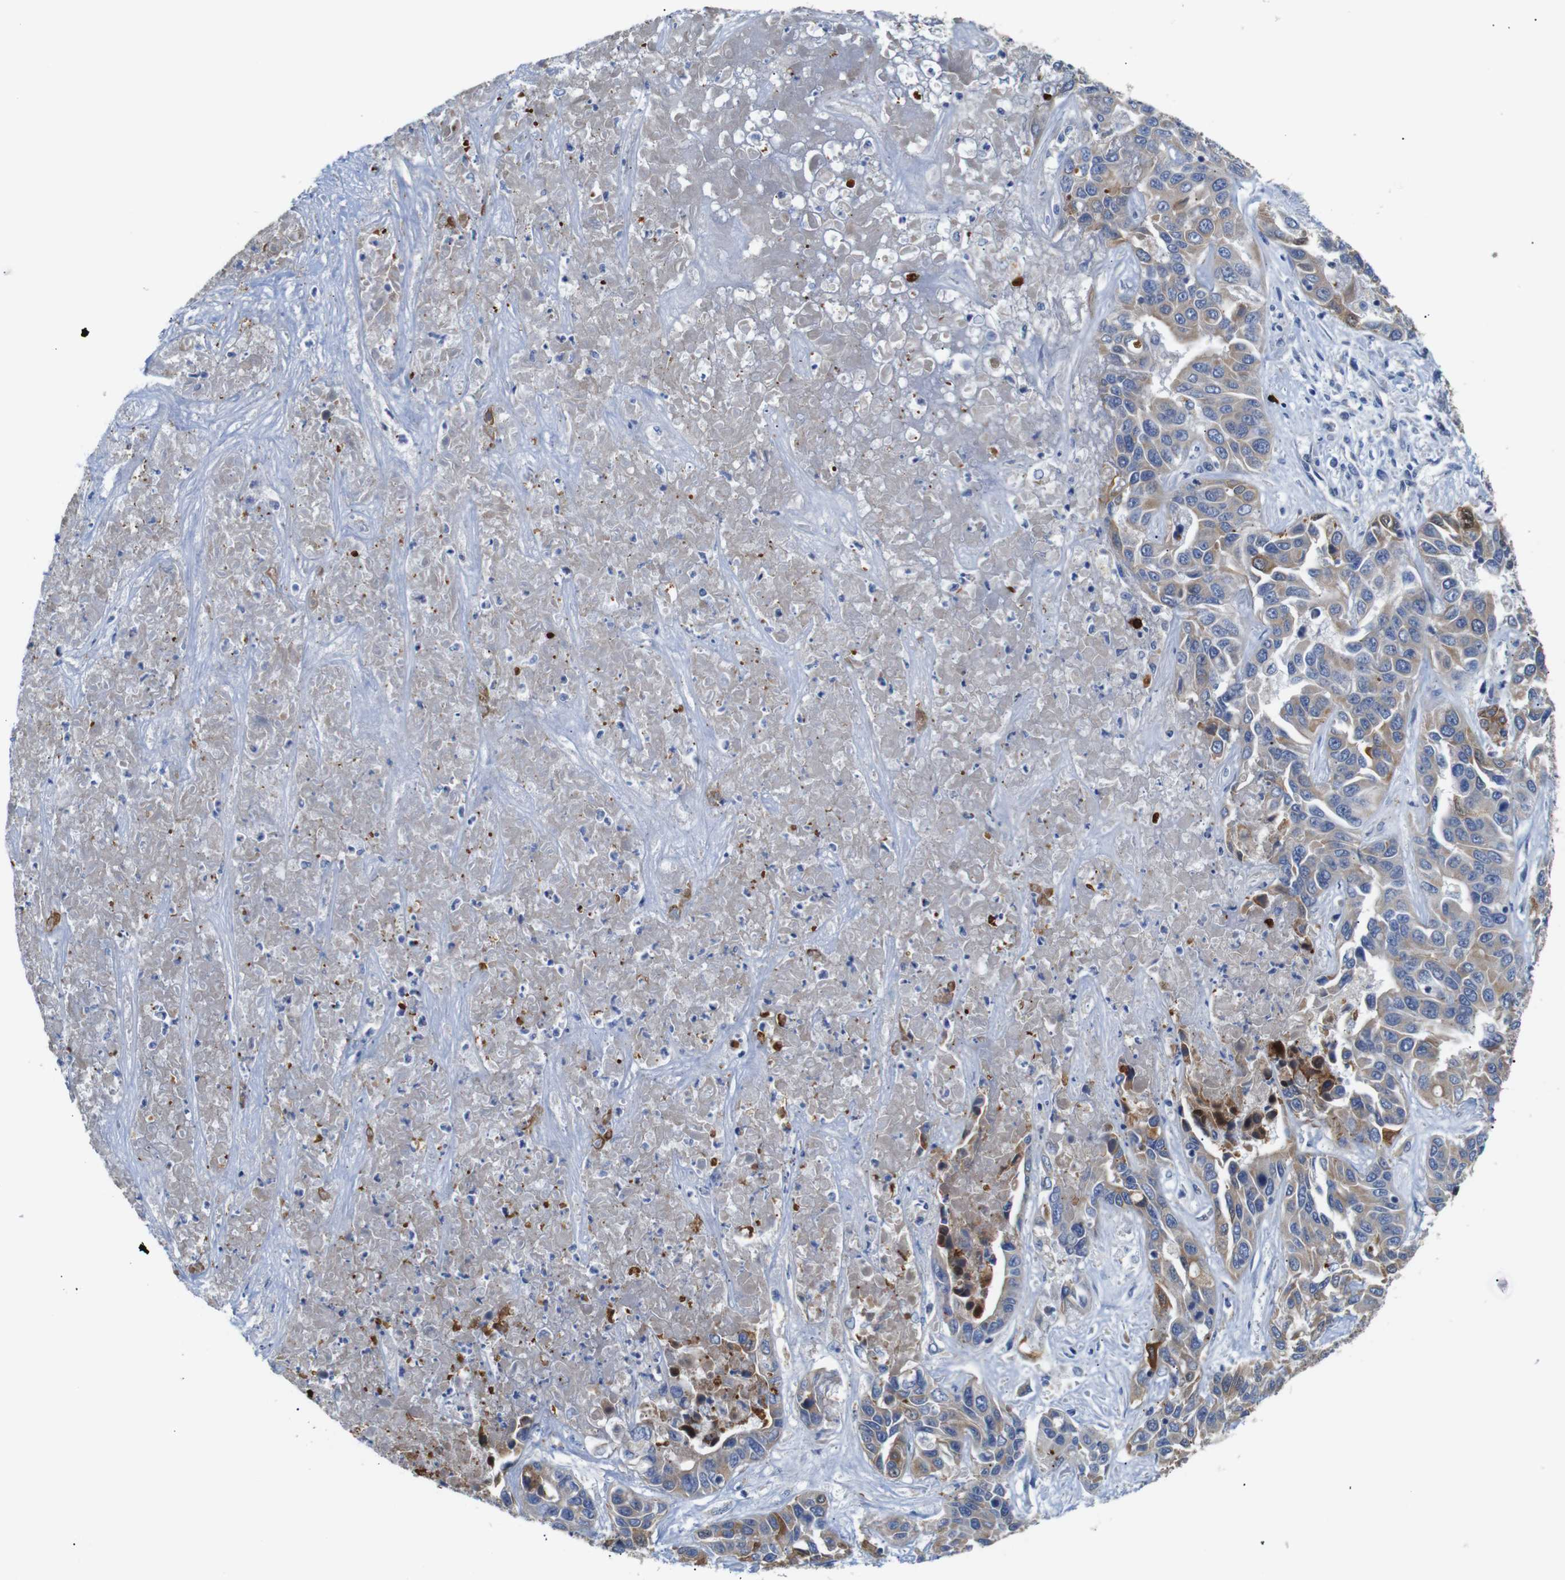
{"staining": {"intensity": "moderate", "quantity": "25%-75%", "location": "cytoplasmic/membranous"}, "tissue": "liver cancer", "cell_type": "Tumor cells", "image_type": "cancer", "snomed": [{"axis": "morphology", "description": "Cholangiocarcinoma"}, {"axis": "topography", "description": "Liver"}], "caption": "Human cholangiocarcinoma (liver) stained with a brown dye exhibits moderate cytoplasmic/membranous positive expression in approximately 25%-75% of tumor cells.", "gene": "ALOX15", "patient": {"sex": "female", "age": 52}}